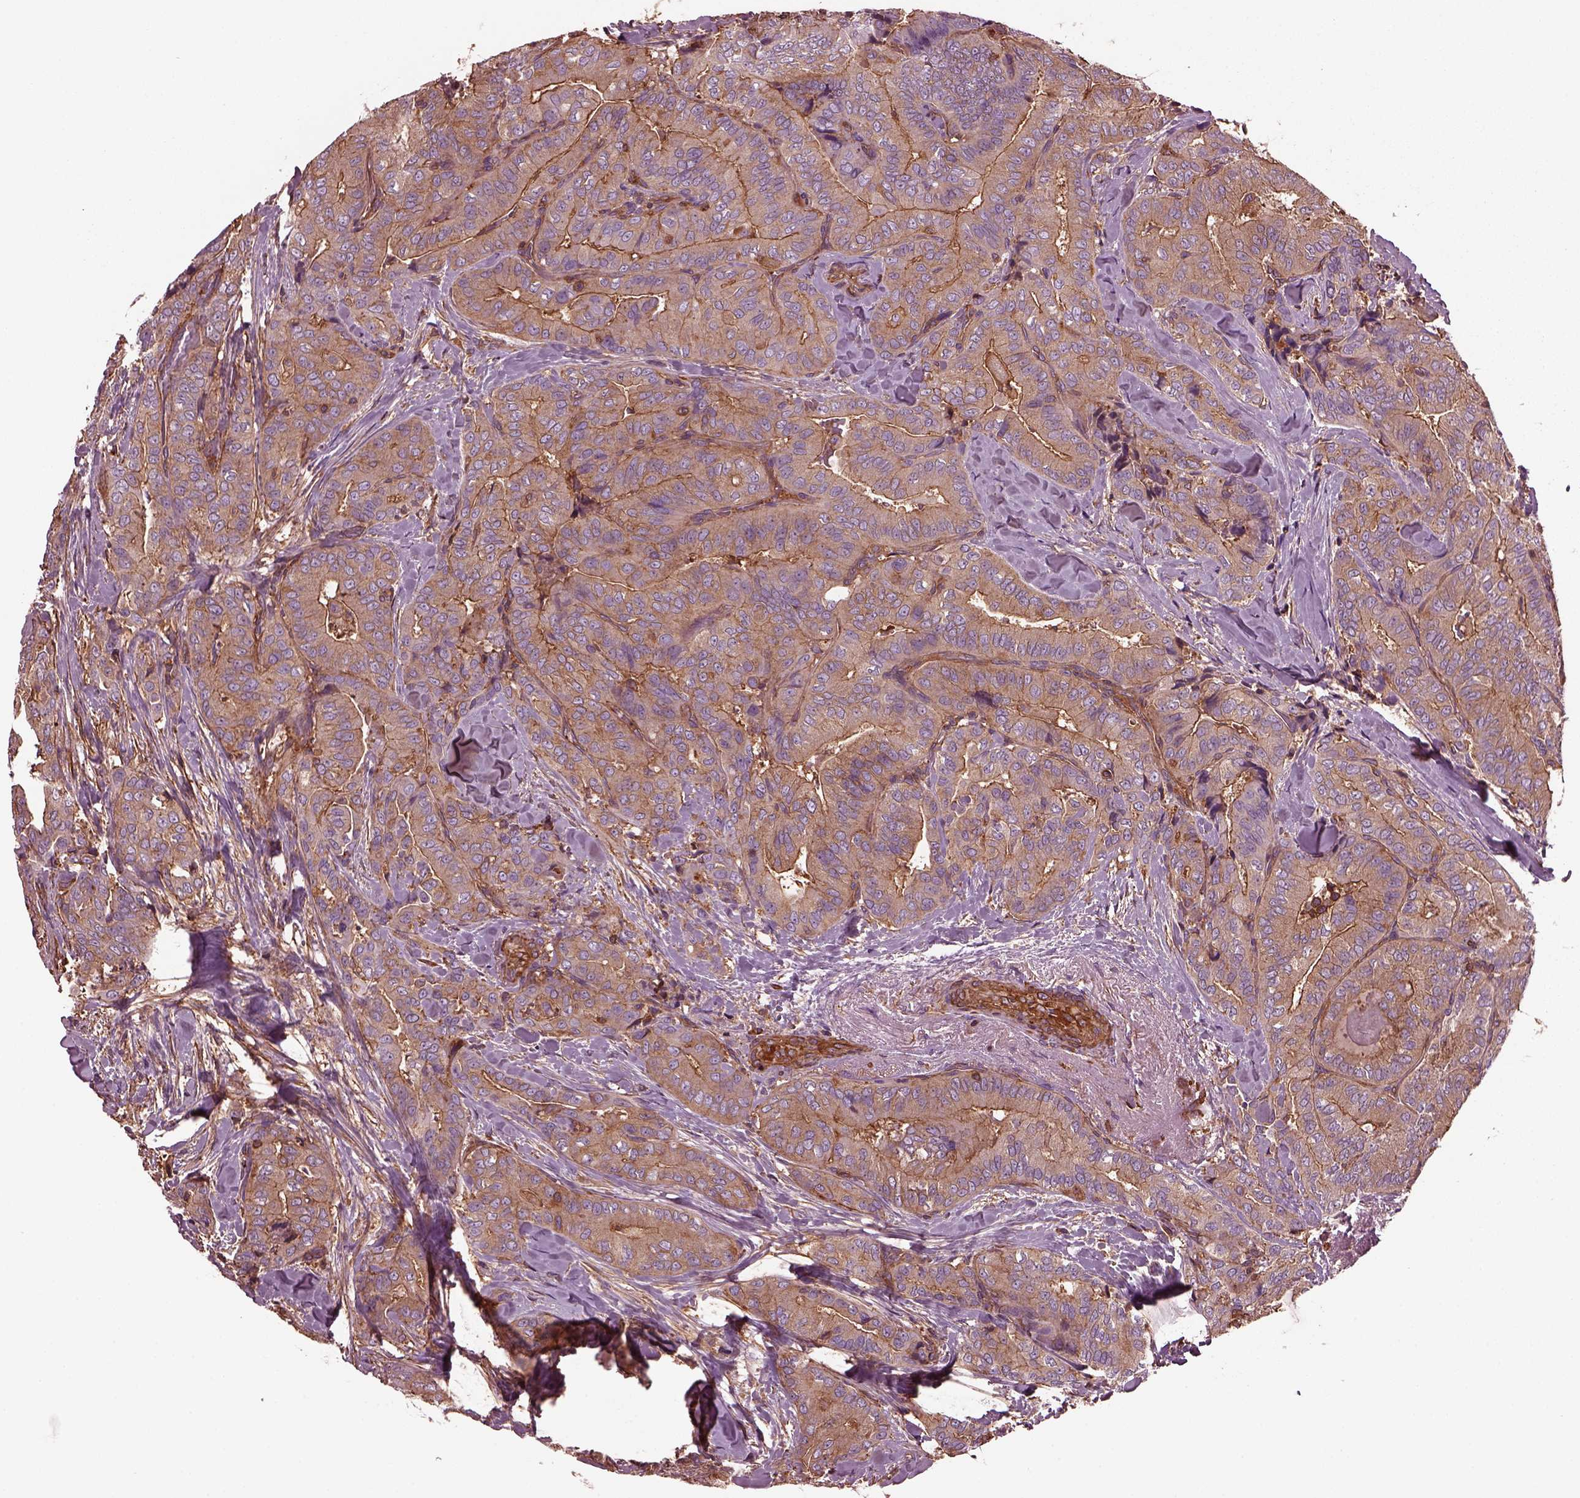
{"staining": {"intensity": "moderate", "quantity": ">75%", "location": "cytoplasmic/membranous"}, "tissue": "thyroid cancer", "cell_type": "Tumor cells", "image_type": "cancer", "snomed": [{"axis": "morphology", "description": "Papillary adenocarcinoma, NOS"}, {"axis": "topography", "description": "Thyroid gland"}], "caption": "Approximately >75% of tumor cells in thyroid cancer demonstrate moderate cytoplasmic/membranous protein positivity as visualized by brown immunohistochemical staining.", "gene": "MYL6", "patient": {"sex": "male", "age": 61}}